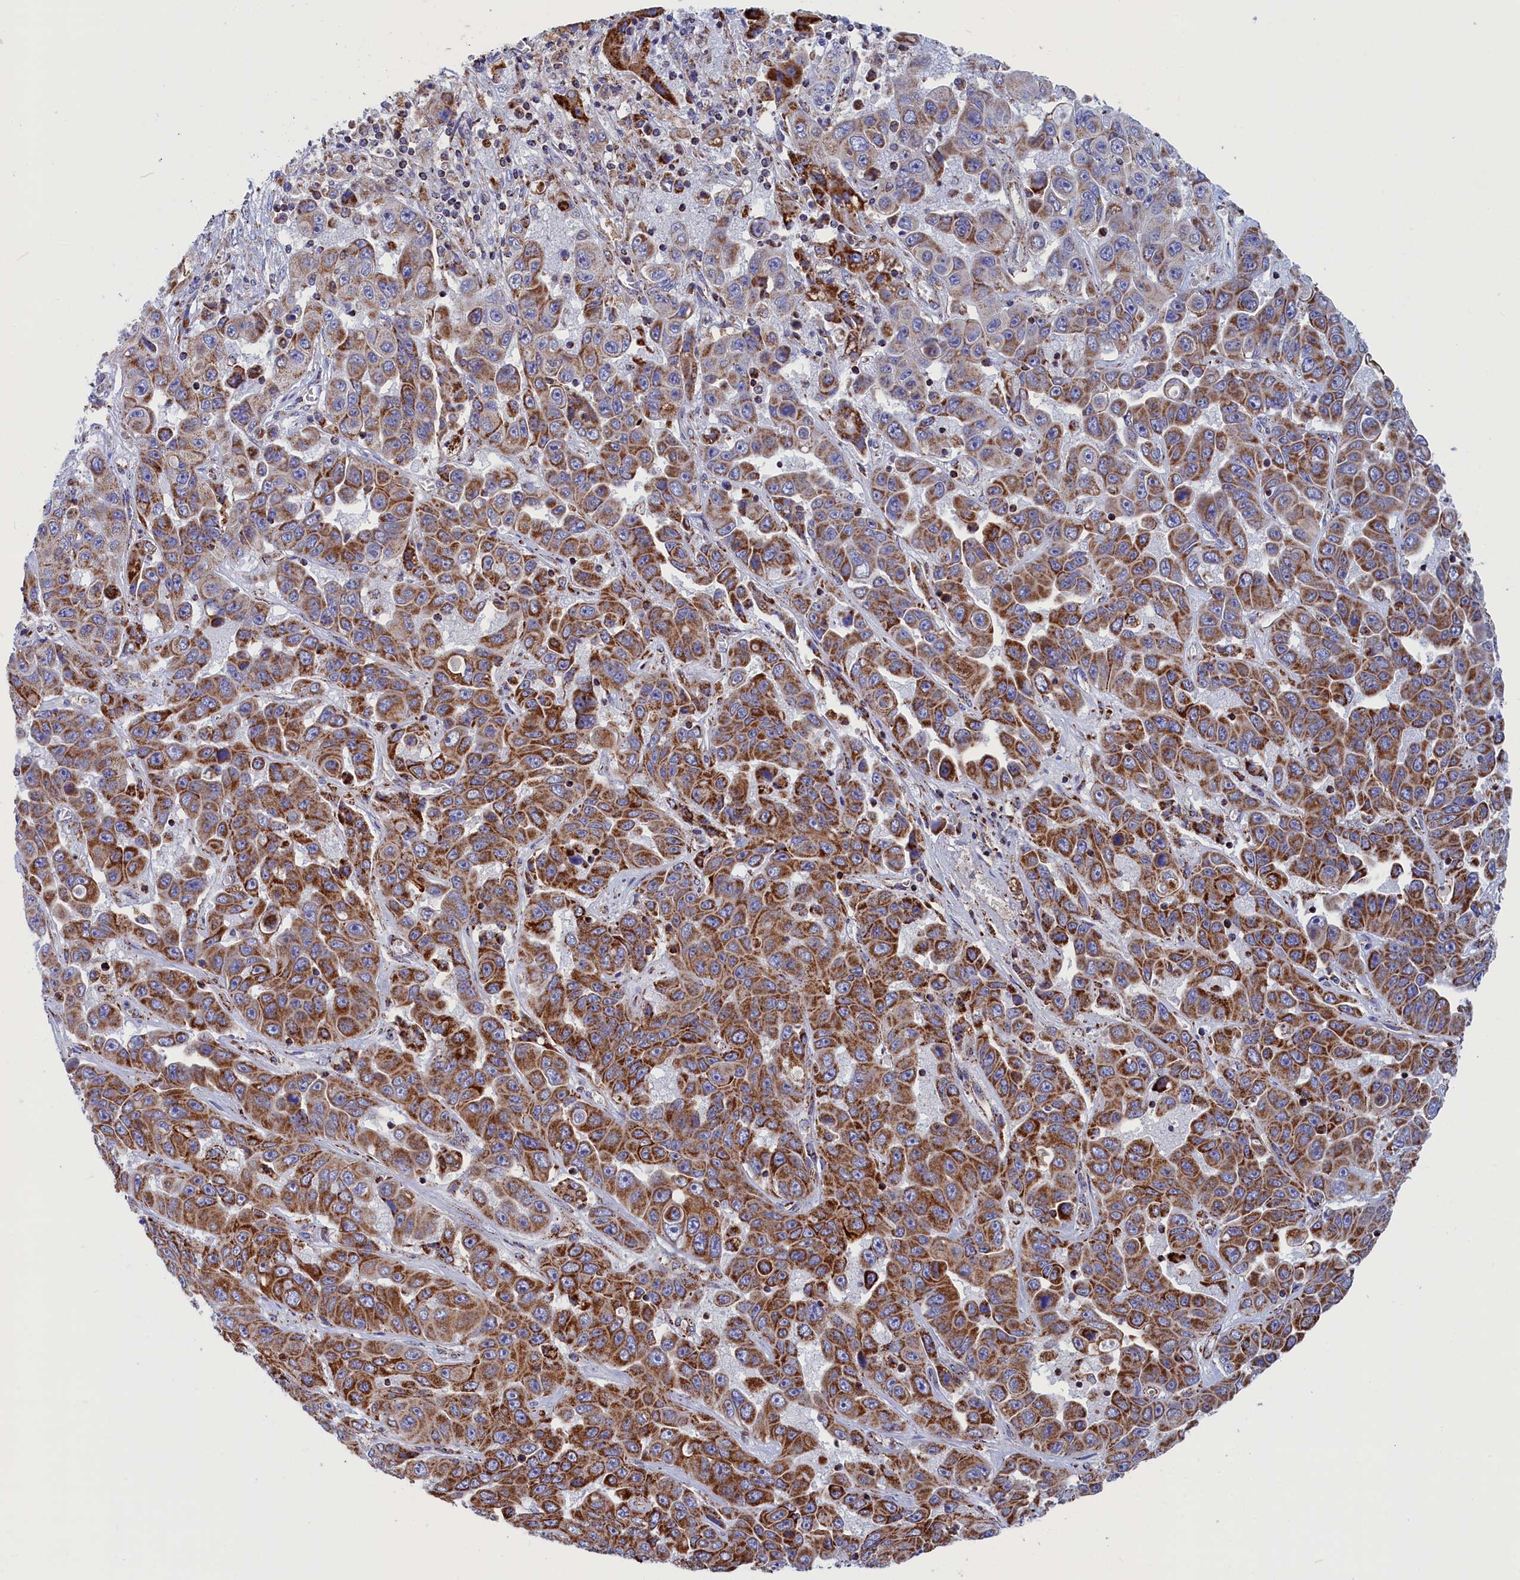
{"staining": {"intensity": "strong", "quantity": "25%-75%", "location": "cytoplasmic/membranous"}, "tissue": "liver cancer", "cell_type": "Tumor cells", "image_type": "cancer", "snomed": [{"axis": "morphology", "description": "Cholangiocarcinoma"}, {"axis": "topography", "description": "Liver"}], "caption": "Immunohistochemical staining of human cholangiocarcinoma (liver) displays high levels of strong cytoplasmic/membranous protein positivity in about 25%-75% of tumor cells.", "gene": "WDR83", "patient": {"sex": "female", "age": 52}}